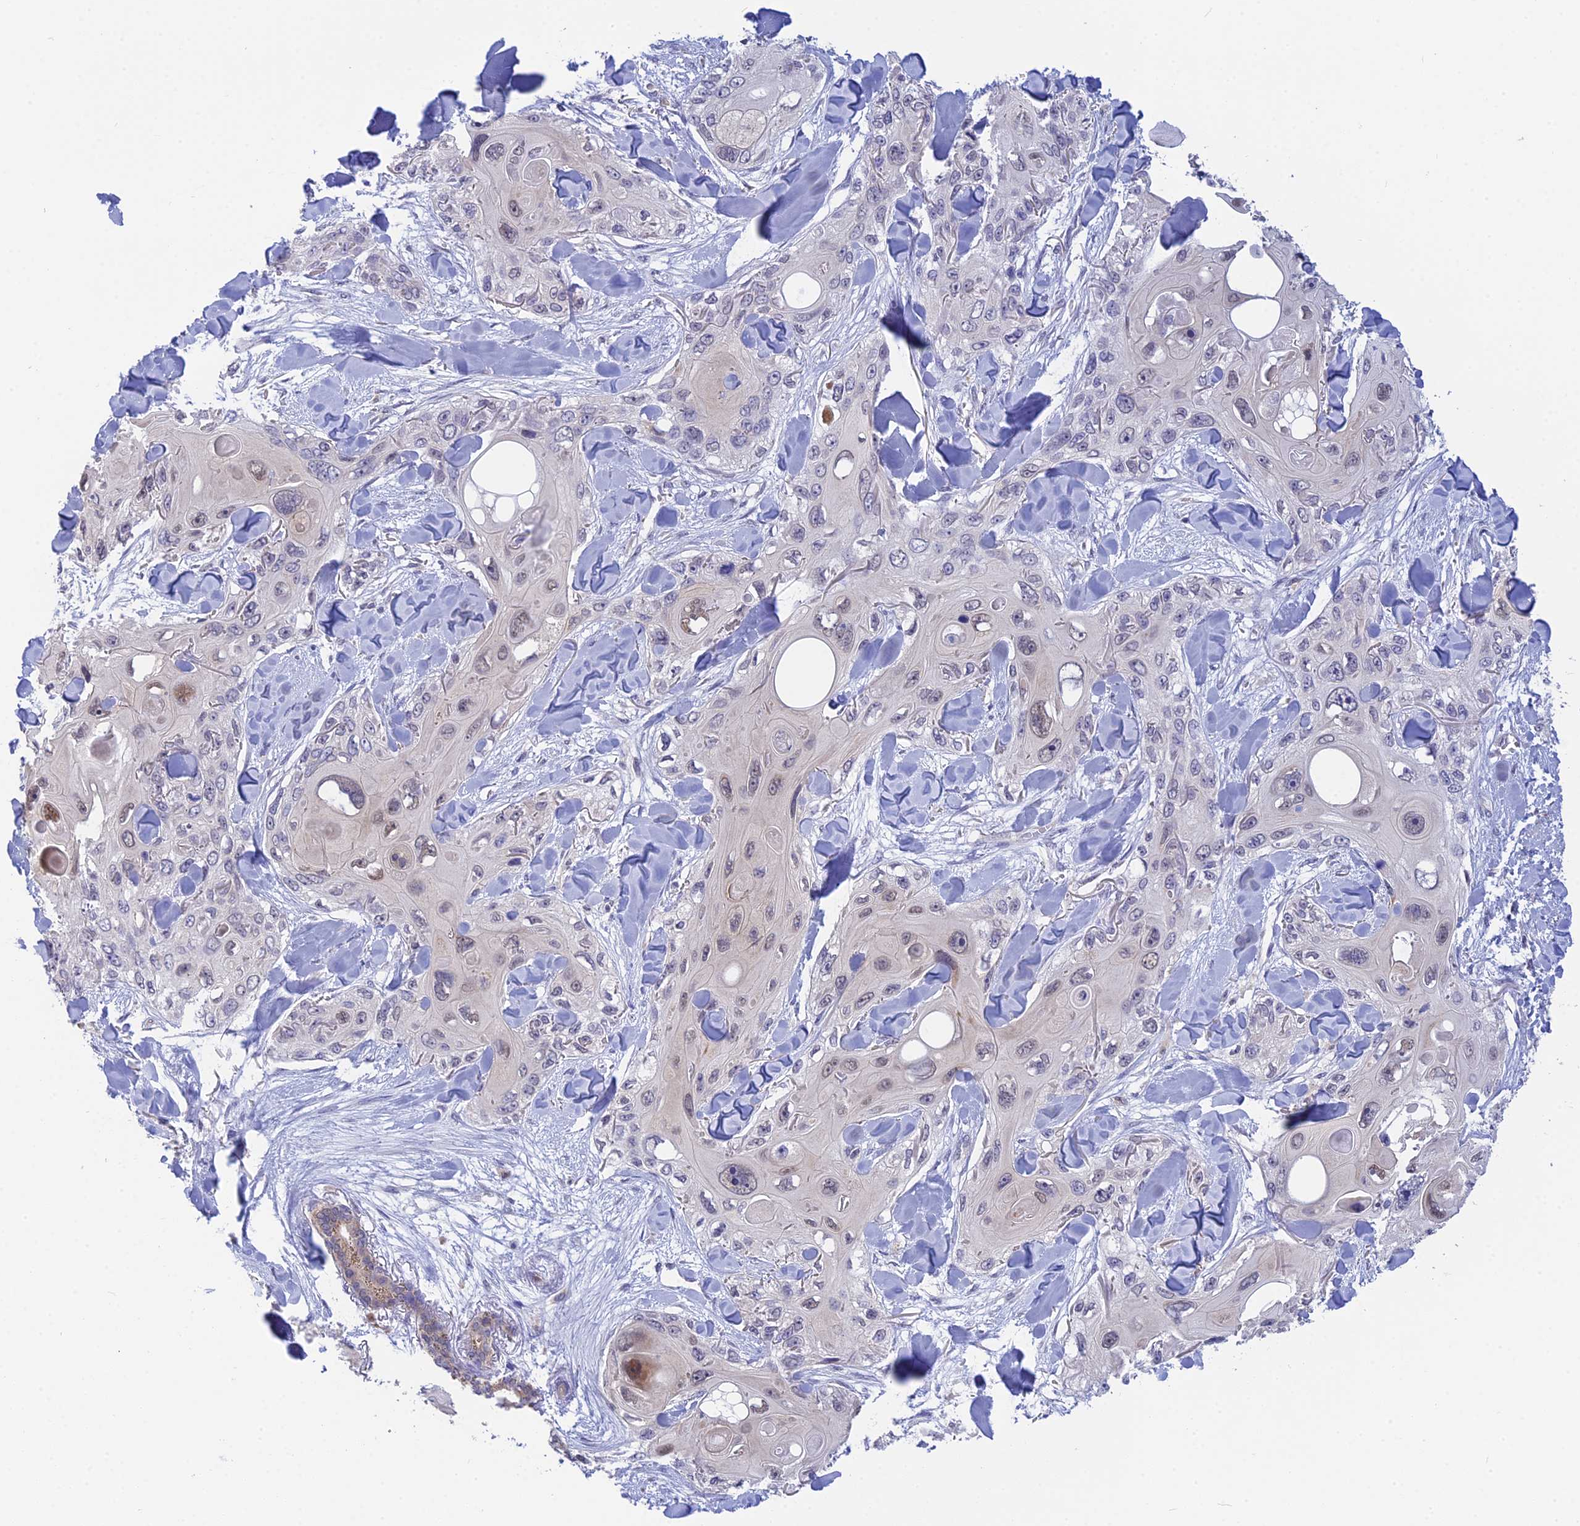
{"staining": {"intensity": "weak", "quantity": "<25%", "location": "nuclear"}, "tissue": "skin cancer", "cell_type": "Tumor cells", "image_type": "cancer", "snomed": [{"axis": "morphology", "description": "Normal tissue, NOS"}, {"axis": "morphology", "description": "Squamous cell carcinoma, NOS"}, {"axis": "topography", "description": "Skin"}], "caption": "A high-resolution image shows immunohistochemistry (IHC) staining of skin cancer (squamous cell carcinoma), which exhibits no significant positivity in tumor cells.", "gene": "KCTD14", "patient": {"sex": "male", "age": 72}}